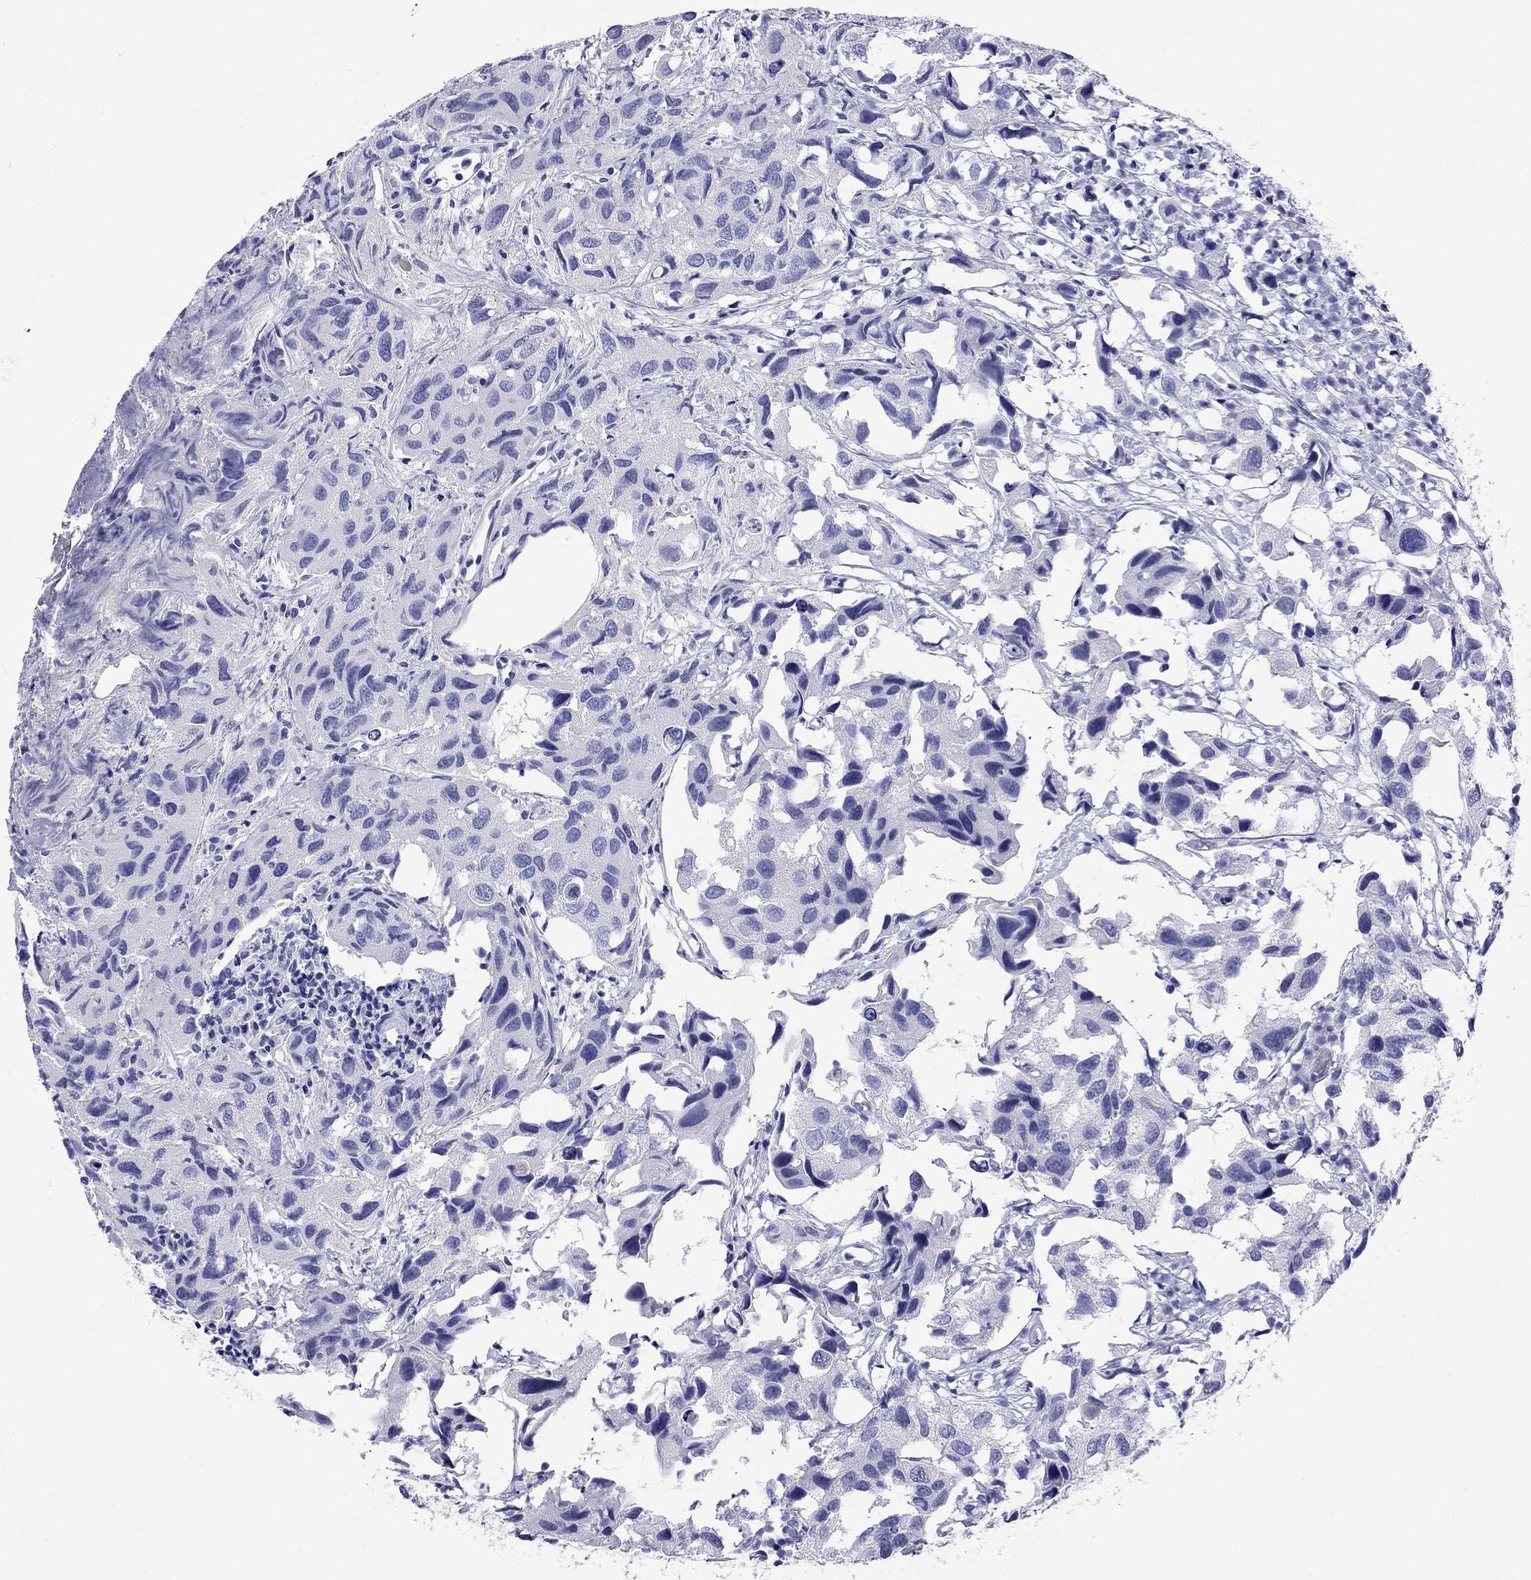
{"staining": {"intensity": "negative", "quantity": "none", "location": "none"}, "tissue": "urothelial cancer", "cell_type": "Tumor cells", "image_type": "cancer", "snomed": [{"axis": "morphology", "description": "Urothelial carcinoma, High grade"}, {"axis": "topography", "description": "Urinary bladder"}], "caption": "A photomicrograph of urothelial carcinoma (high-grade) stained for a protein shows no brown staining in tumor cells.", "gene": "FIGLA", "patient": {"sex": "male", "age": 79}}